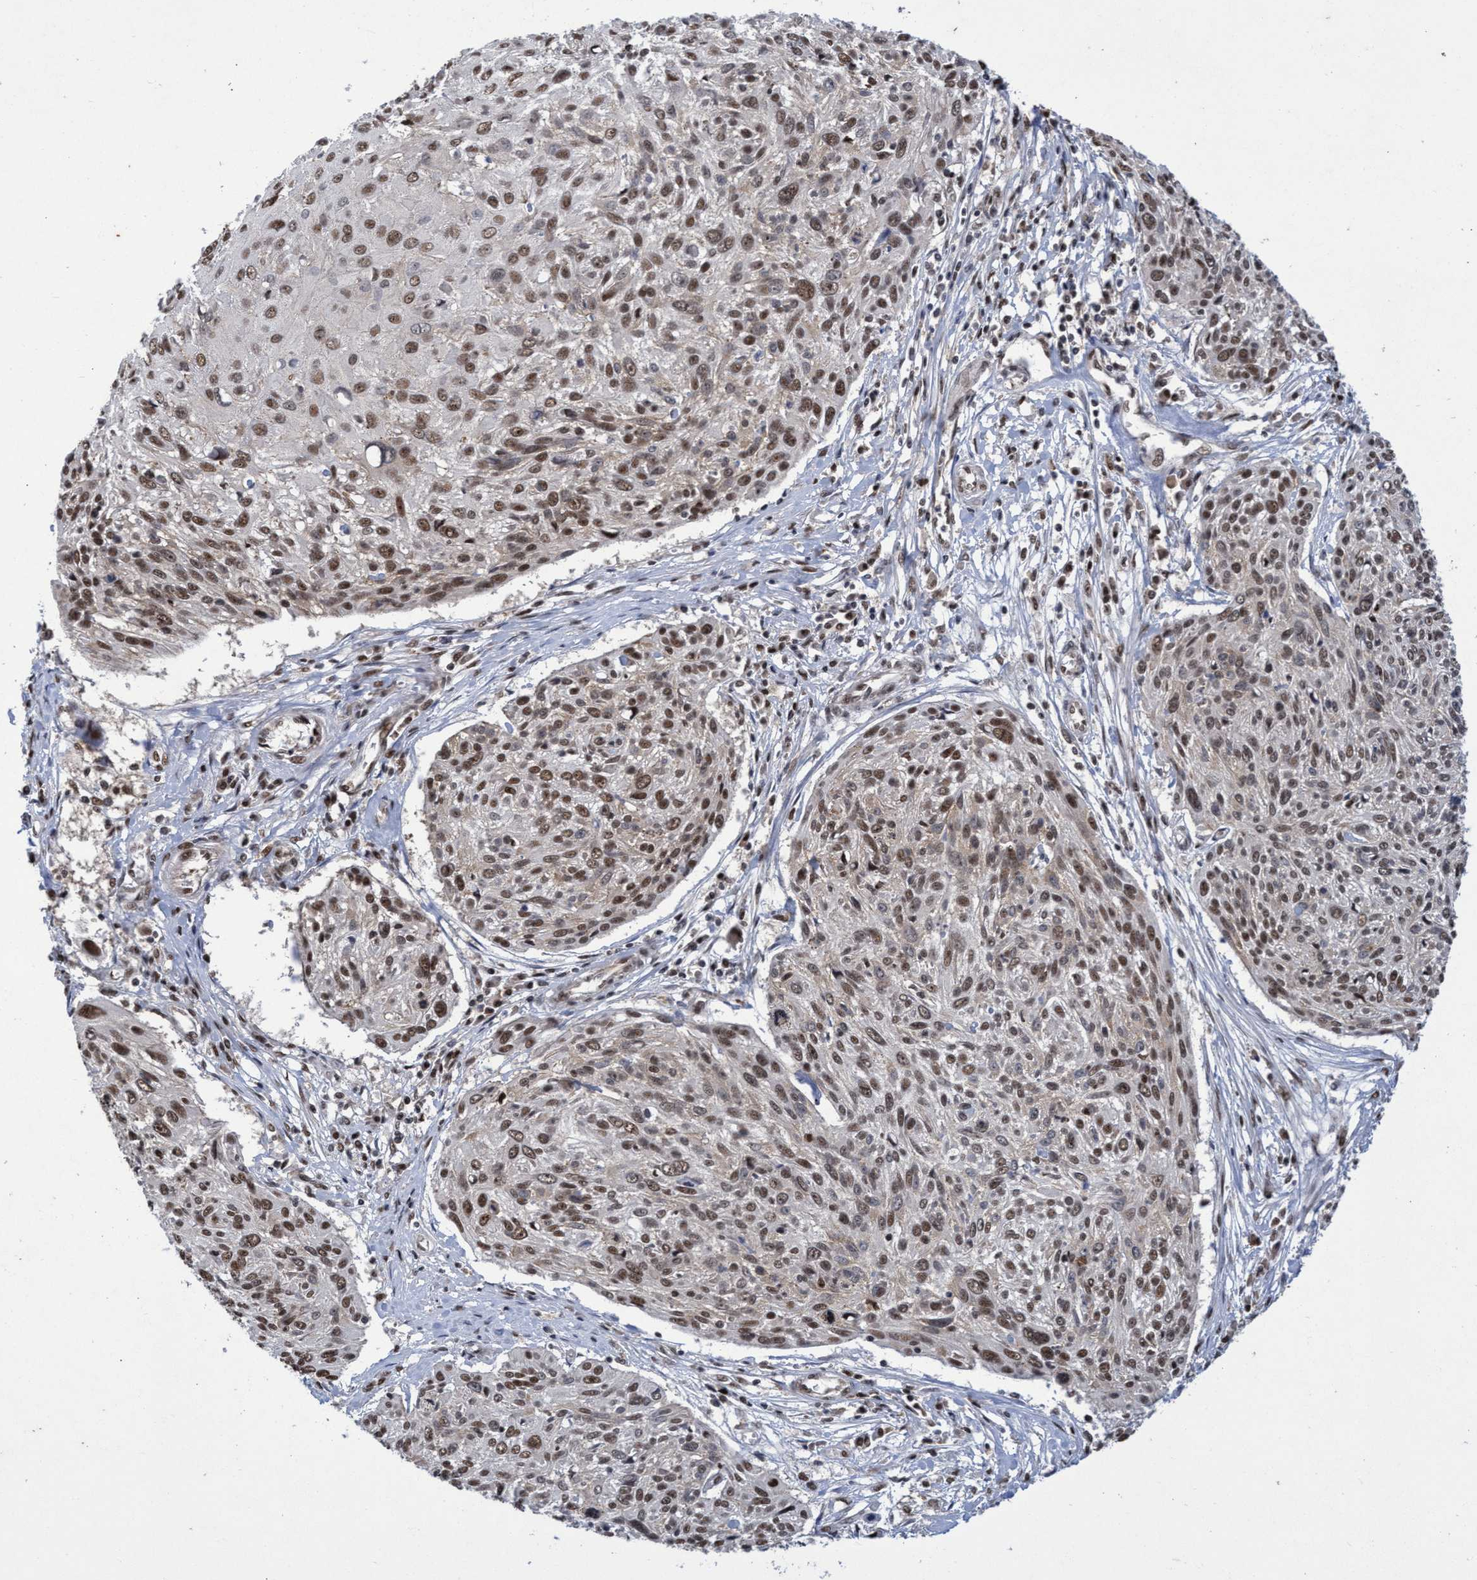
{"staining": {"intensity": "moderate", "quantity": ">75%", "location": "nuclear"}, "tissue": "cervical cancer", "cell_type": "Tumor cells", "image_type": "cancer", "snomed": [{"axis": "morphology", "description": "Squamous cell carcinoma, NOS"}, {"axis": "topography", "description": "Cervix"}], "caption": "Immunohistochemical staining of human cervical cancer displays medium levels of moderate nuclear positivity in approximately >75% of tumor cells.", "gene": "GTF2F1", "patient": {"sex": "female", "age": 51}}